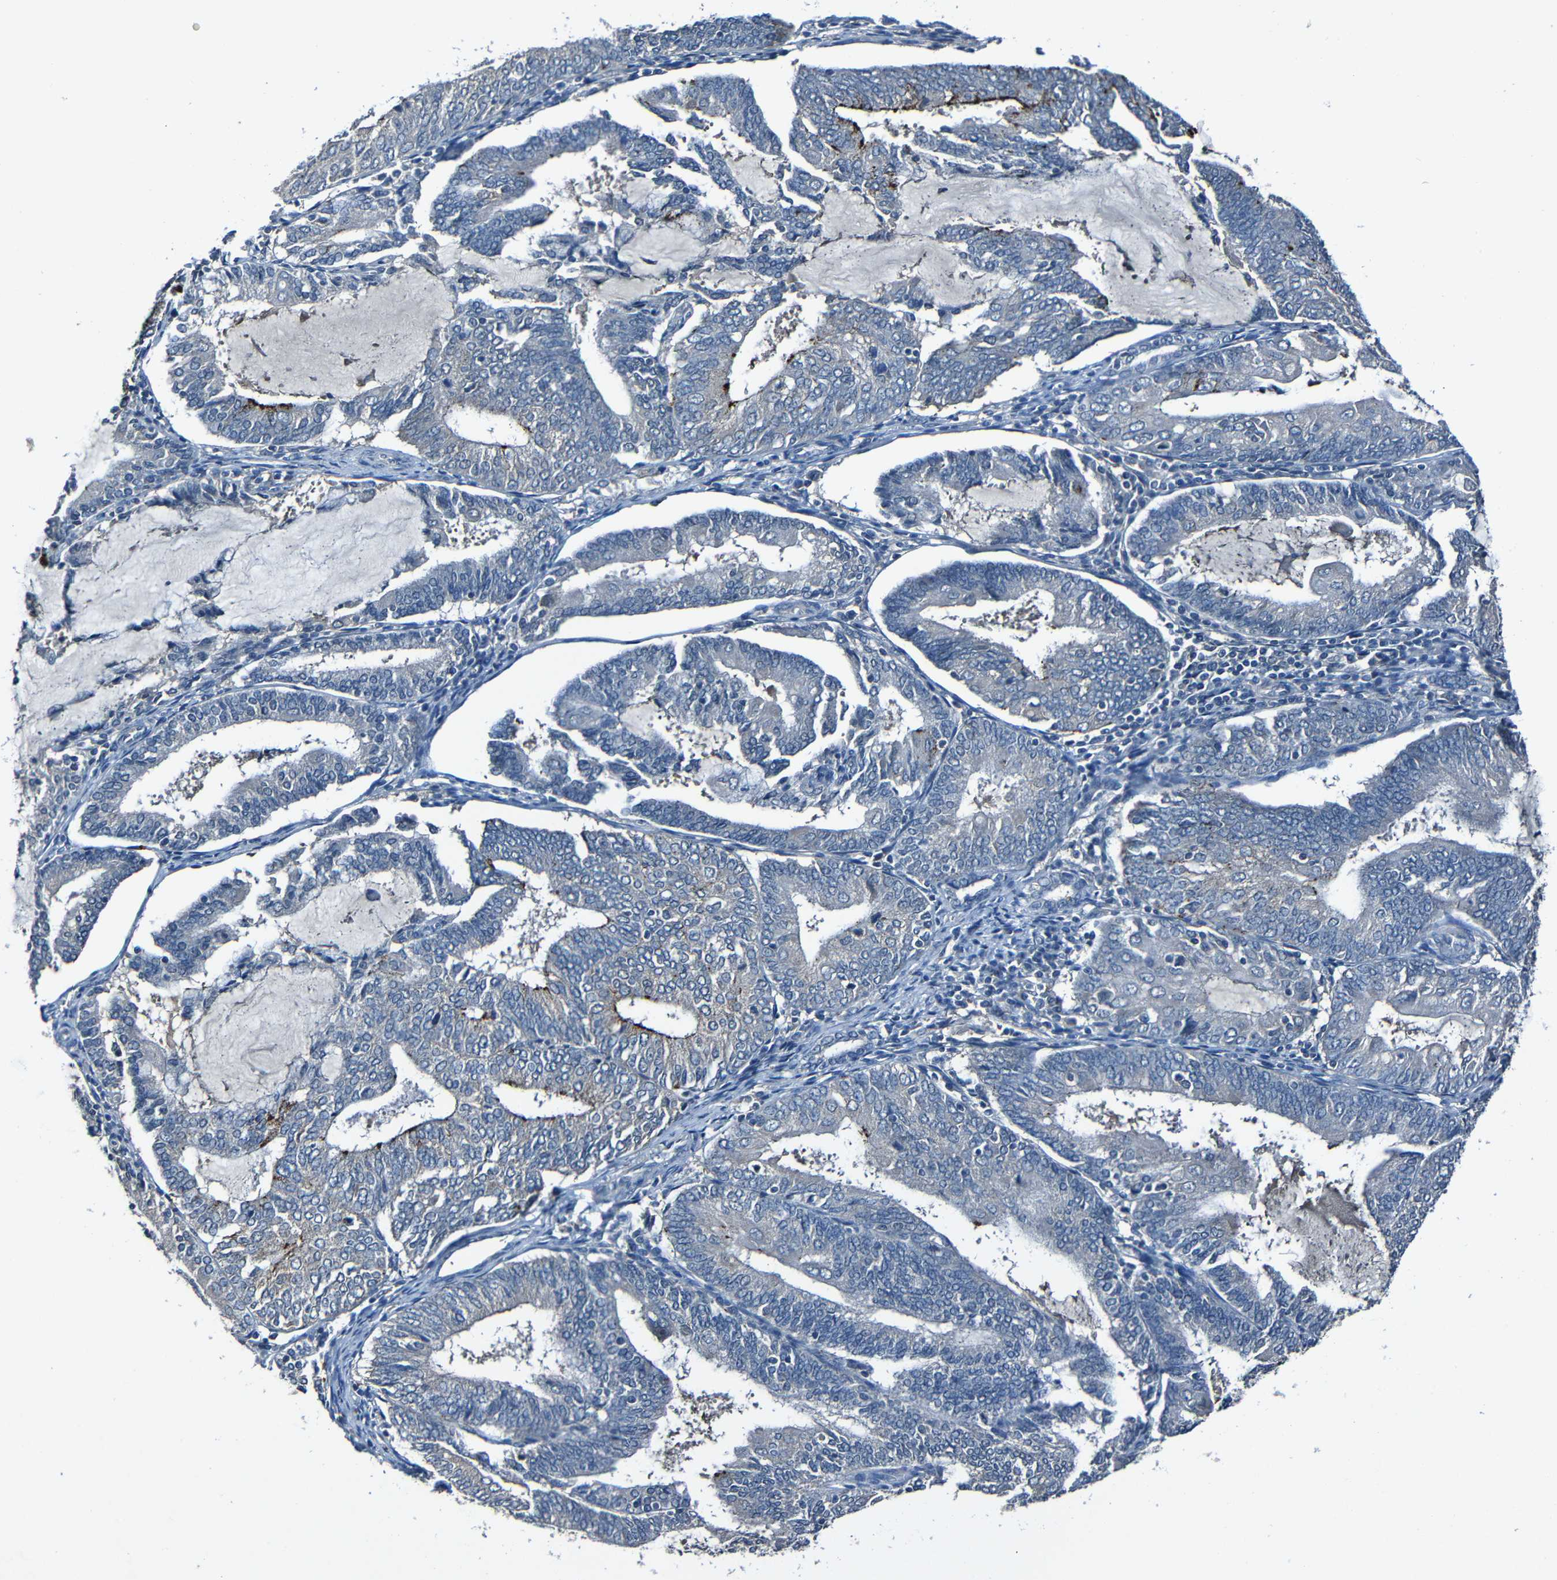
{"staining": {"intensity": "strong", "quantity": "<25%", "location": "cytoplasmic/membranous"}, "tissue": "endometrial cancer", "cell_type": "Tumor cells", "image_type": "cancer", "snomed": [{"axis": "morphology", "description": "Adenocarcinoma, NOS"}, {"axis": "topography", "description": "Endometrium"}], "caption": "Human endometrial cancer stained for a protein (brown) shows strong cytoplasmic/membranous positive expression in about <25% of tumor cells.", "gene": "LRRC70", "patient": {"sex": "female", "age": 81}}